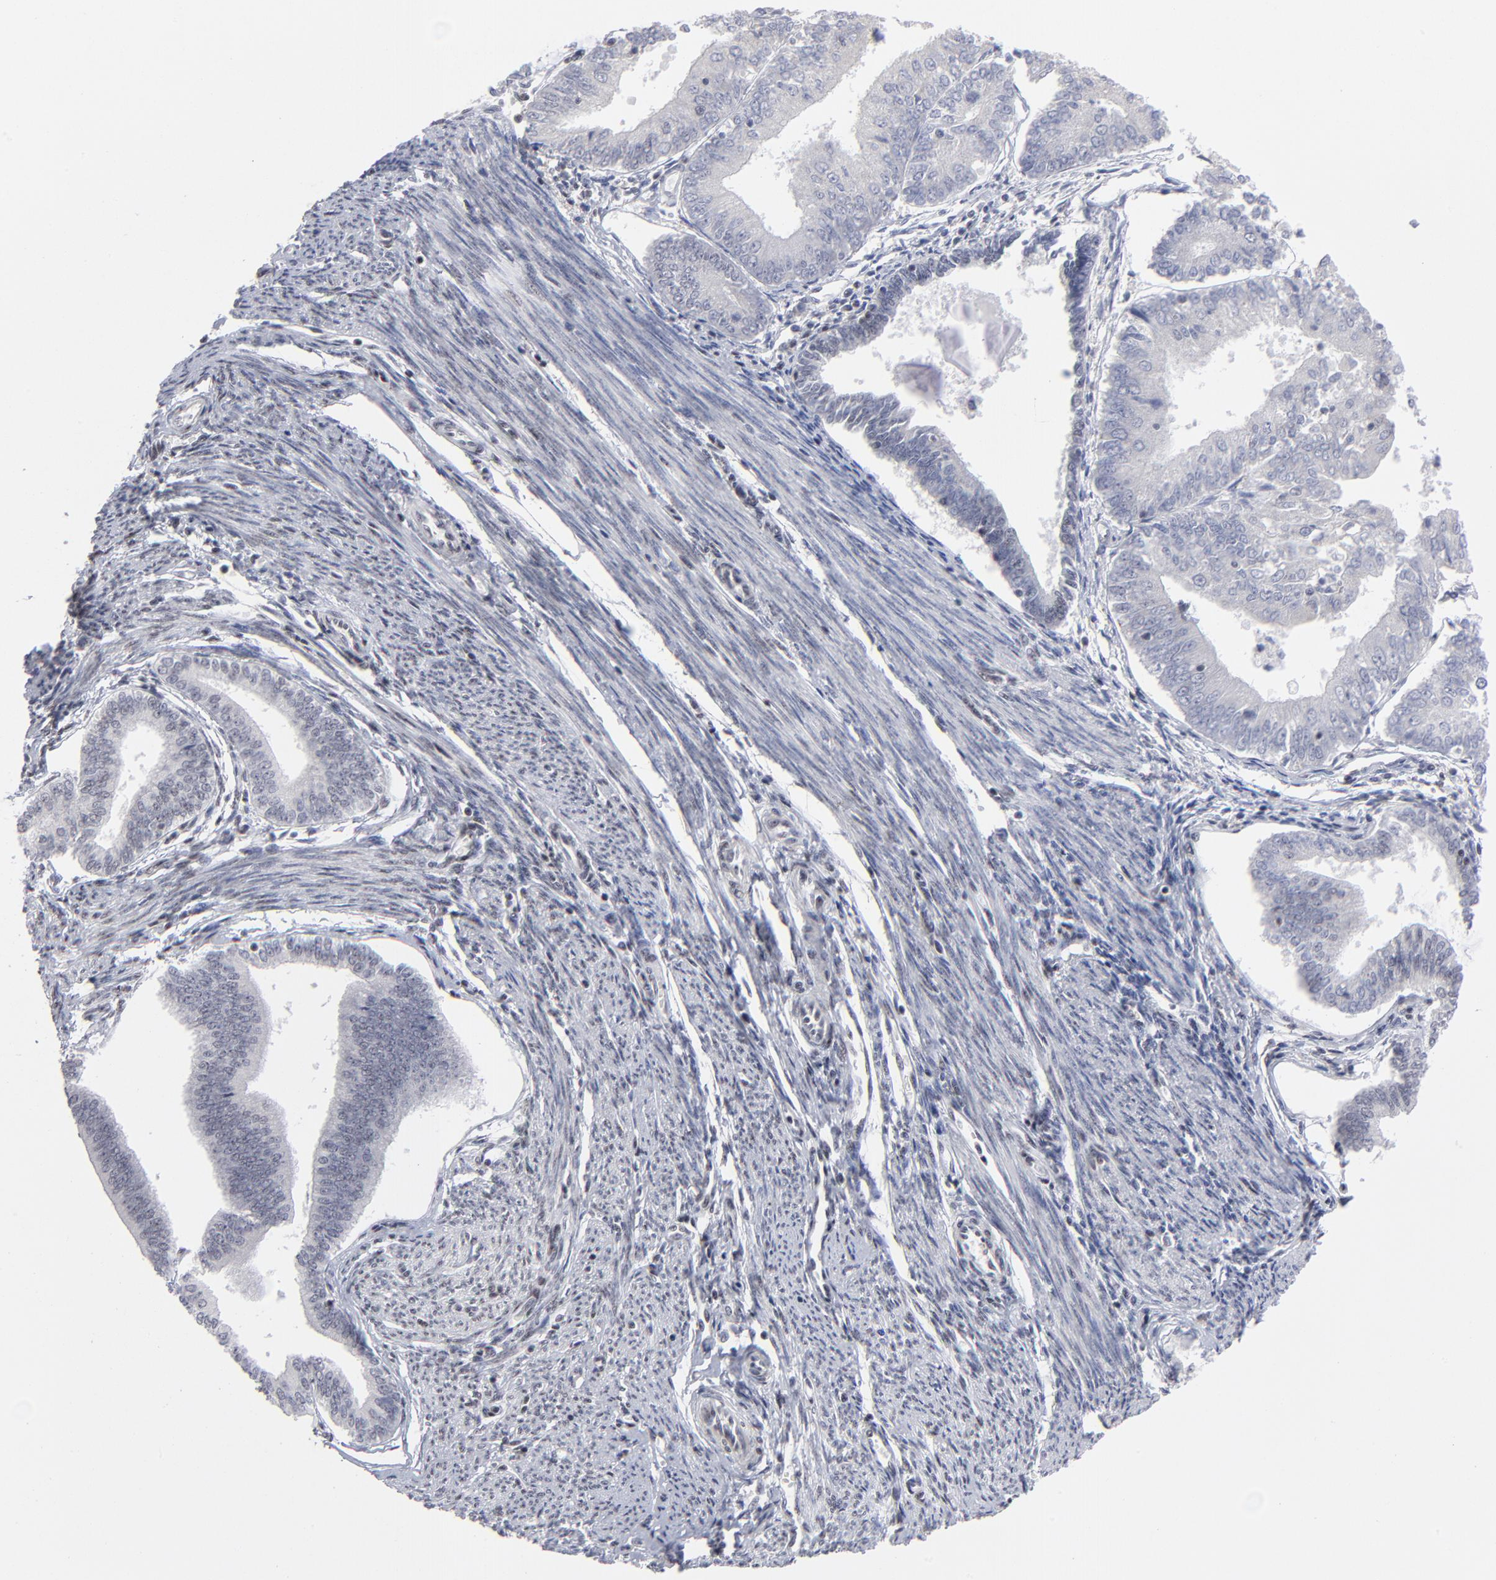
{"staining": {"intensity": "negative", "quantity": "none", "location": "none"}, "tissue": "endometrial cancer", "cell_type": "Tumor cells", "image_type": "cancer", "snomed": [{"axis": "morphology", "description": "Adenocarcinoma, NOS"}, {"axis": "topography", "description": "Endometrium"}], "caption": "High magnification brightfield microscopy of endometrial adenocarcinoma stained with DAB (brown) and counterstained with hematoxylin (blue): tumor cells show no significant staining.", "gene": "SP2", "patient": {"sex": "female", "age": 79}}